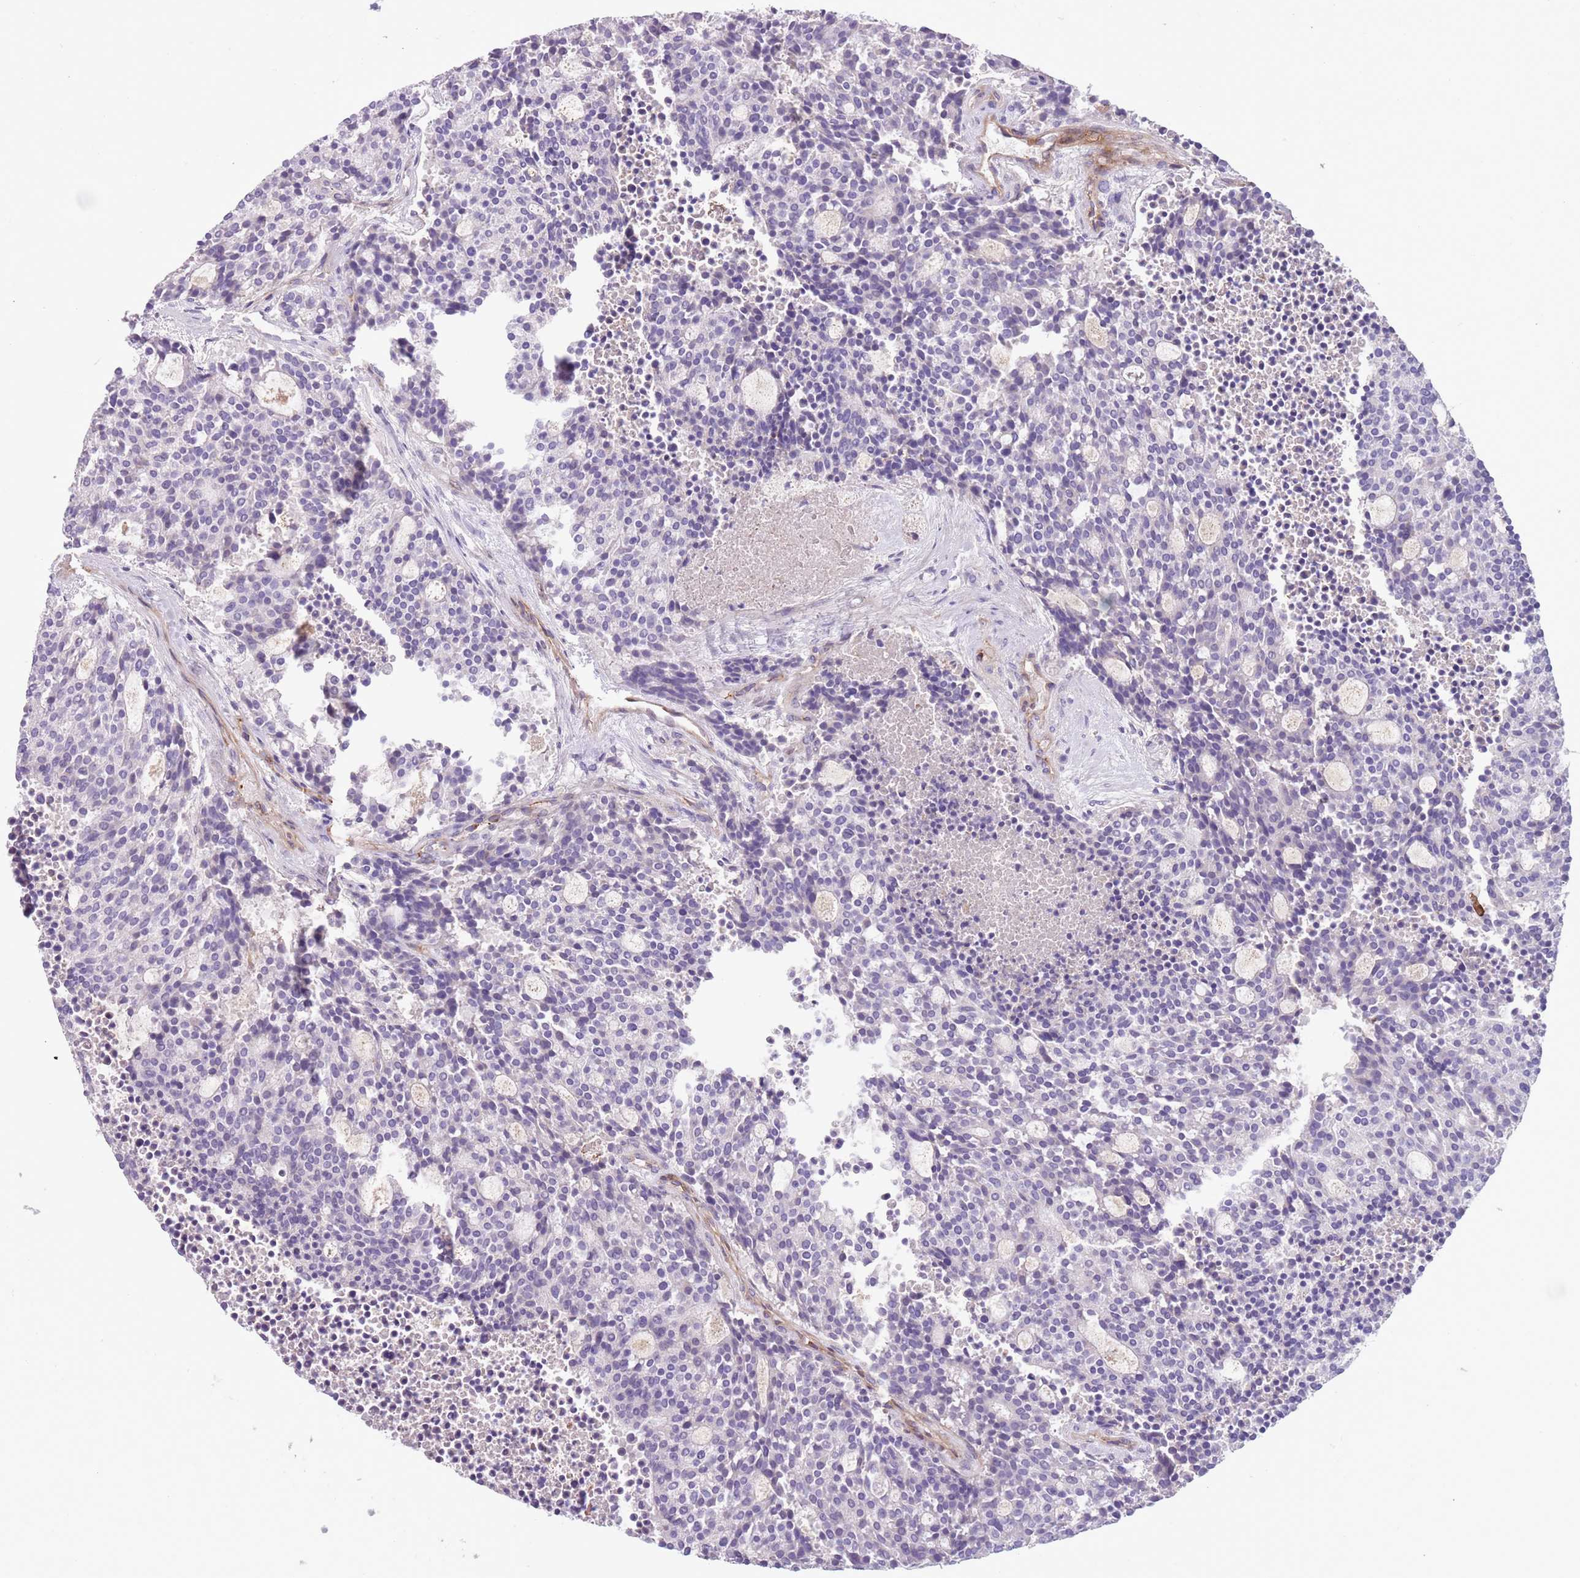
{"staining": {"intensity": "negative", "quantity": "none", "location": "none"}, "tissue": "carcinoid", "cell_type": "Tumor cells", "image_type": "cancer", "snomed": [{"axis": "morphology", "description": "Carcinoid, malignant, NOS"}, {"axis": "topography", "description": "Pancreas"}], "caption": "A photomicrograph of malignant carcinoid stained for a protein exhibits no brown staining in tumor cells.", "gene": "TINAGL1", "patient": {"sex": "female", "age": 54}}